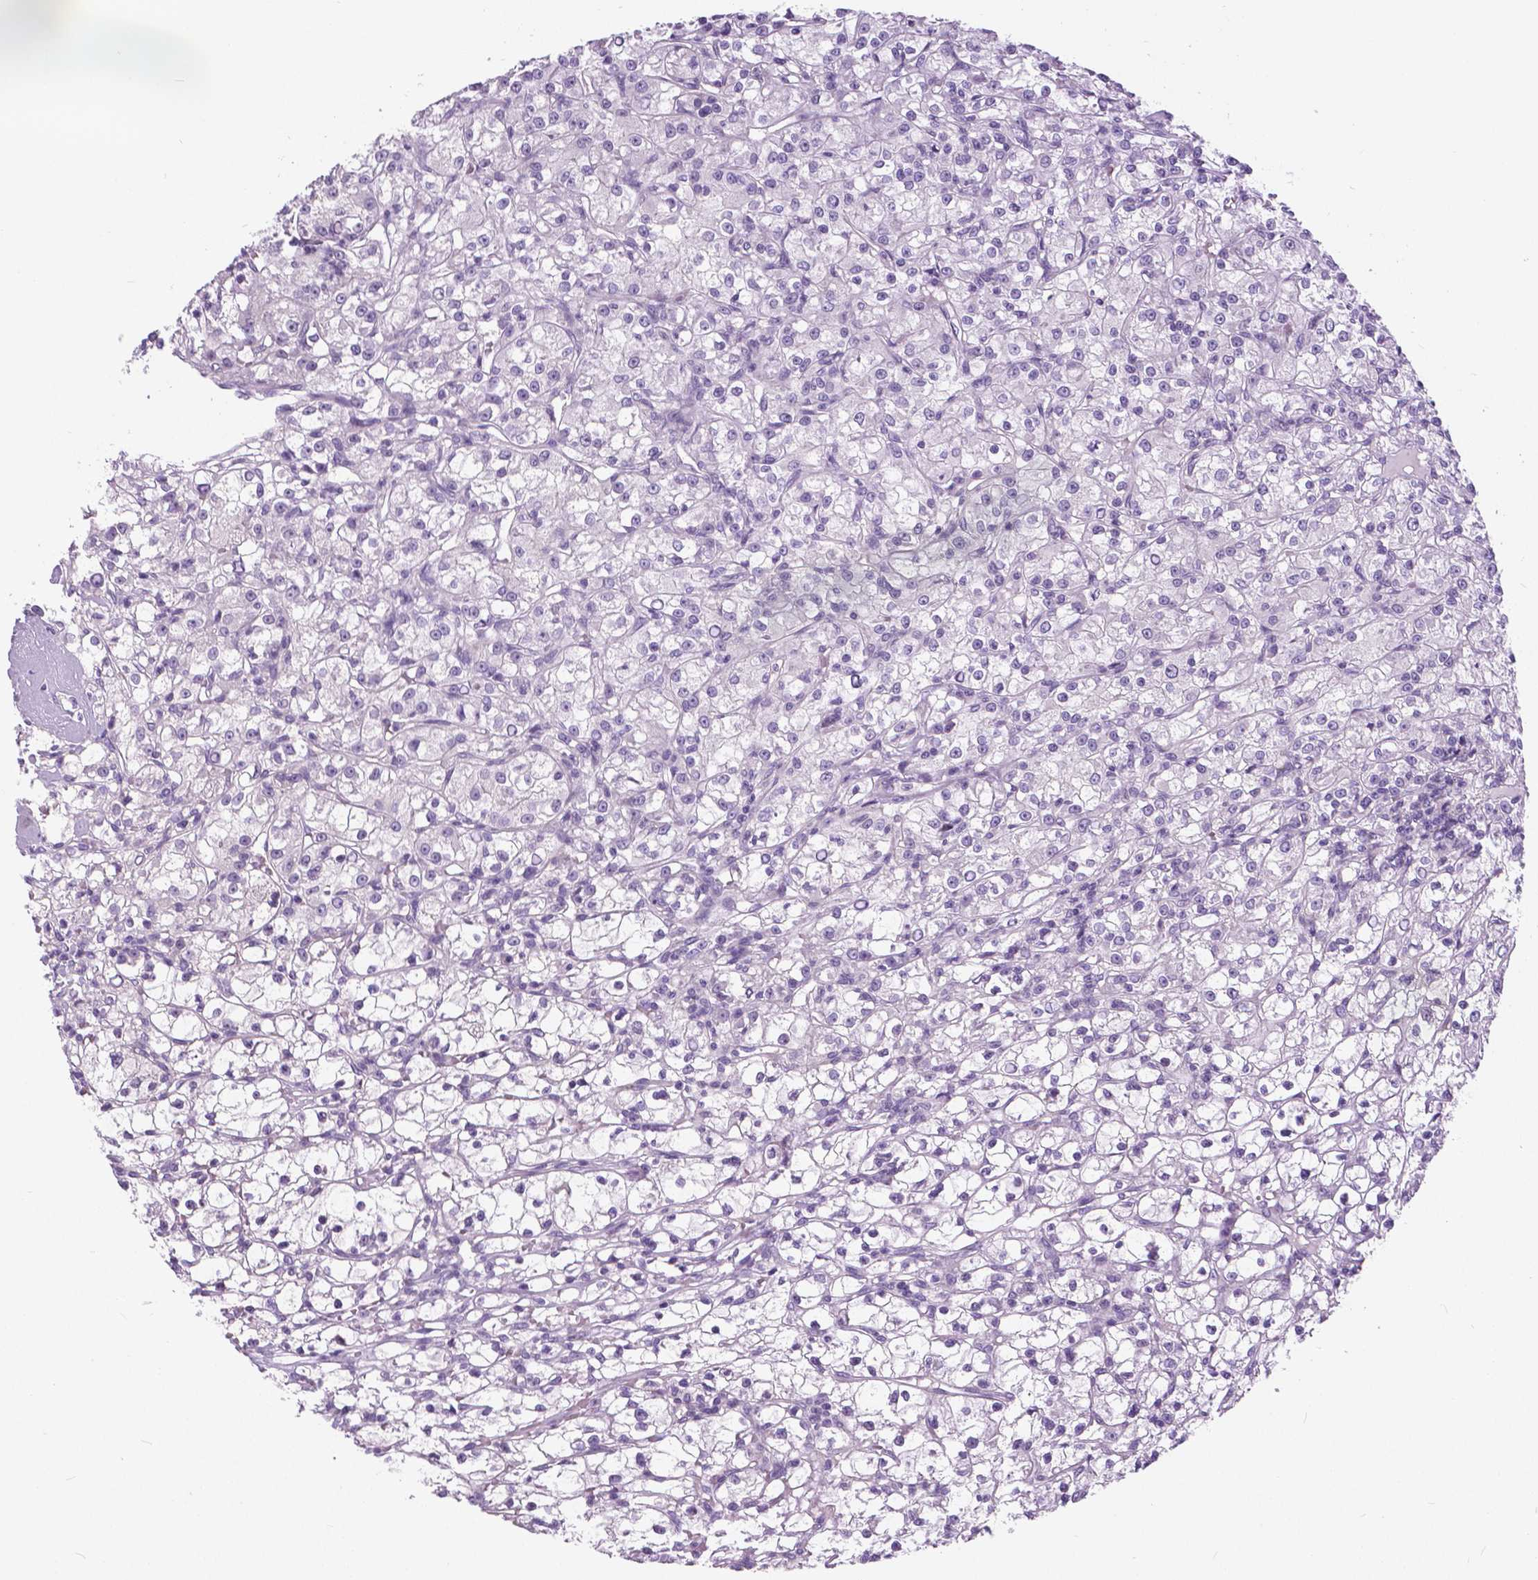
{"staining": {"intensity": "negative", "quantity": "none", "location": "none"}, "tissue": "renal cancer", "cell_type": "Tumor cells", "image_type": "cancer", "snomed": [{"axis": "morphology", "description": "Adenocarcinoma, NOS"}, {"axis": "topography", "description": "Kidney"}], "caption": "Photomicrograph shows no significant protein staining in tumor cells of renal adenocarcinoma.", "gene": "TP53TG5", "patient": {"sex": "female", "age": 59}}